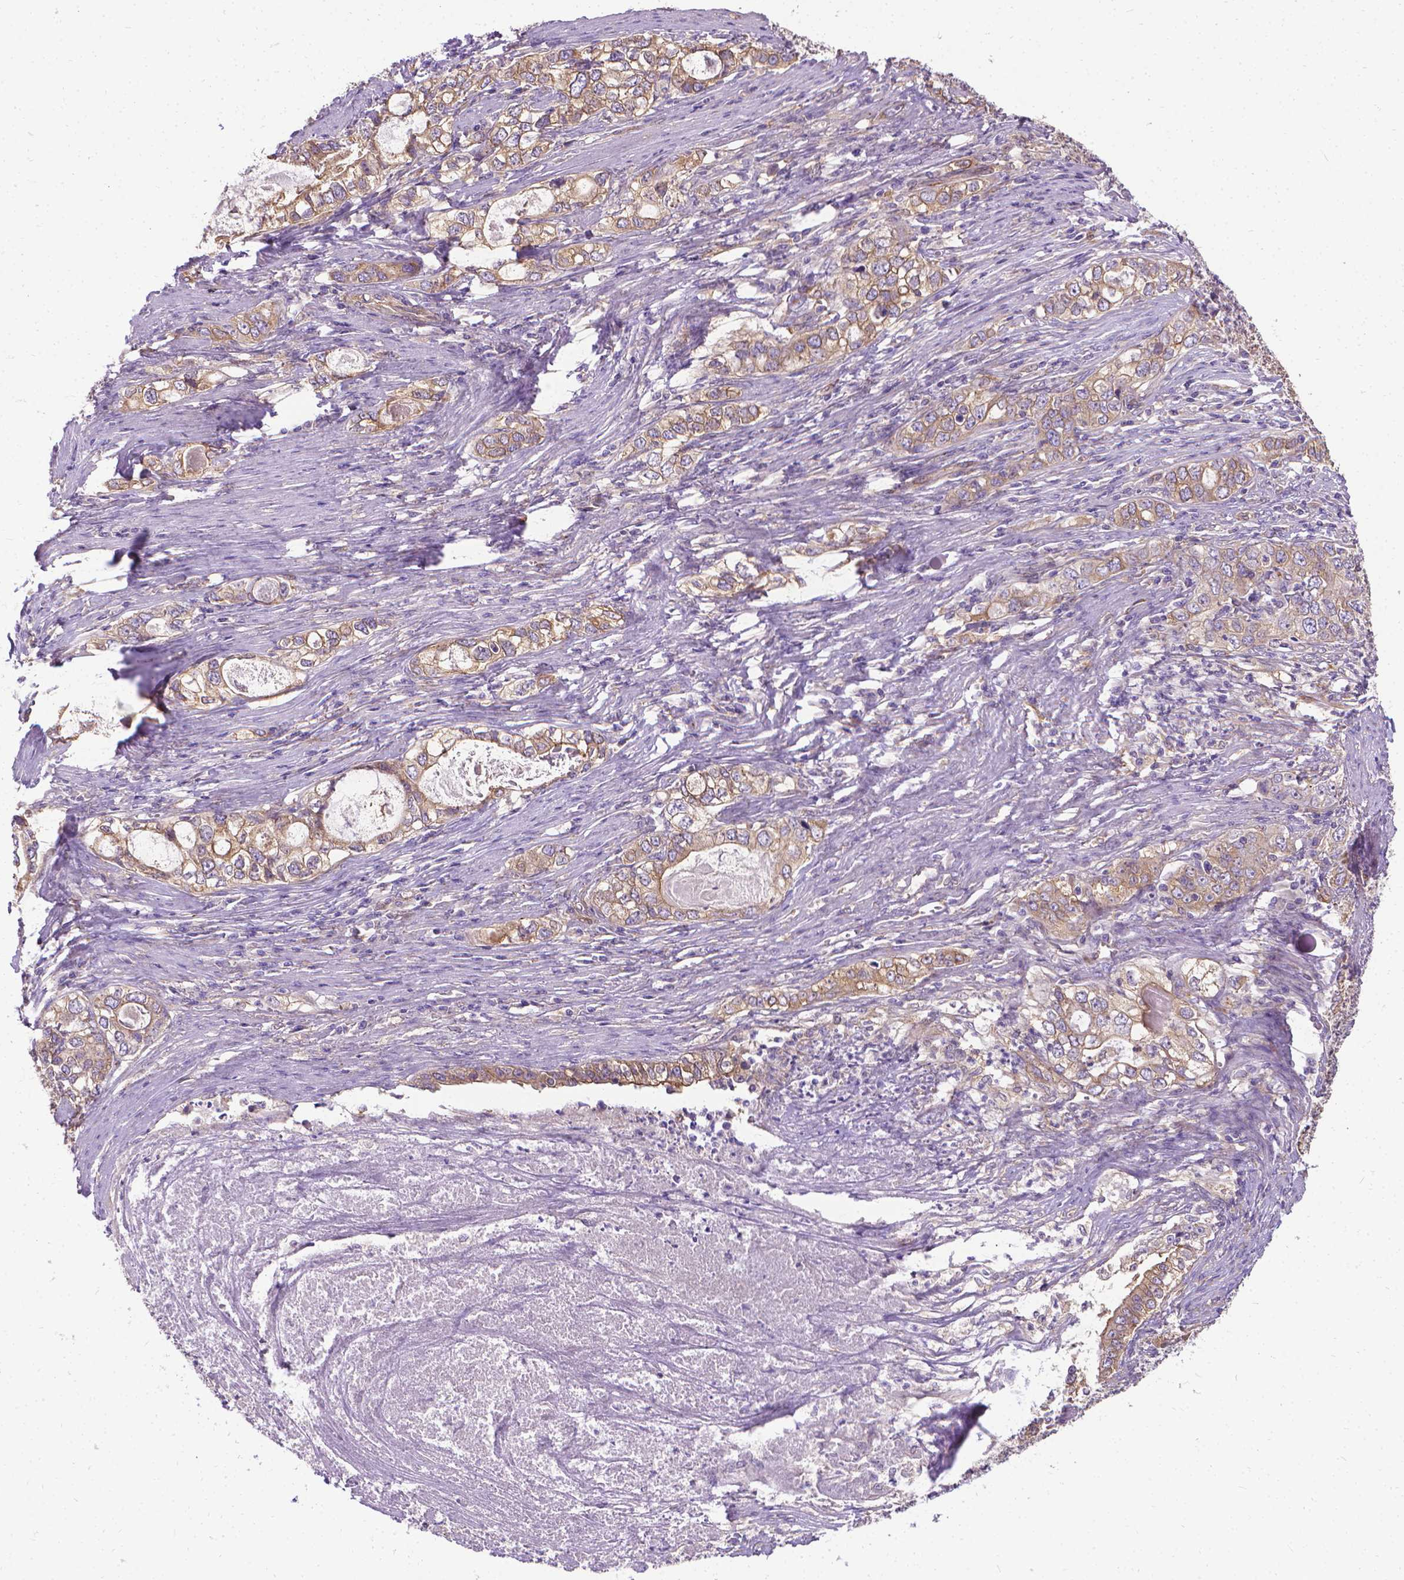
{"staining": {"intensity": "moderate", "quantity": ">75%", "location": "cytoplasmic/membranous"}, "tissue": "stomach cancer", "cell_type": "Tumor cells", "image_type": "cancer", "snomed": [{"axis": "morphology", "description": "Adenocarcinoma, NOS"}, {"axis": "topography", "description": "Stomach, lower"}], "caption": "The photomicrograph reveals staining of stomach cancer, revealing moderate cytoplasmic/membranous protein expression (brown color) within tumor cells. The protein of interest is shown in brown color, while the nuclei are stained blue.", "gene": "CFAP299", "patient": {"sex": "female", "age": 72}}